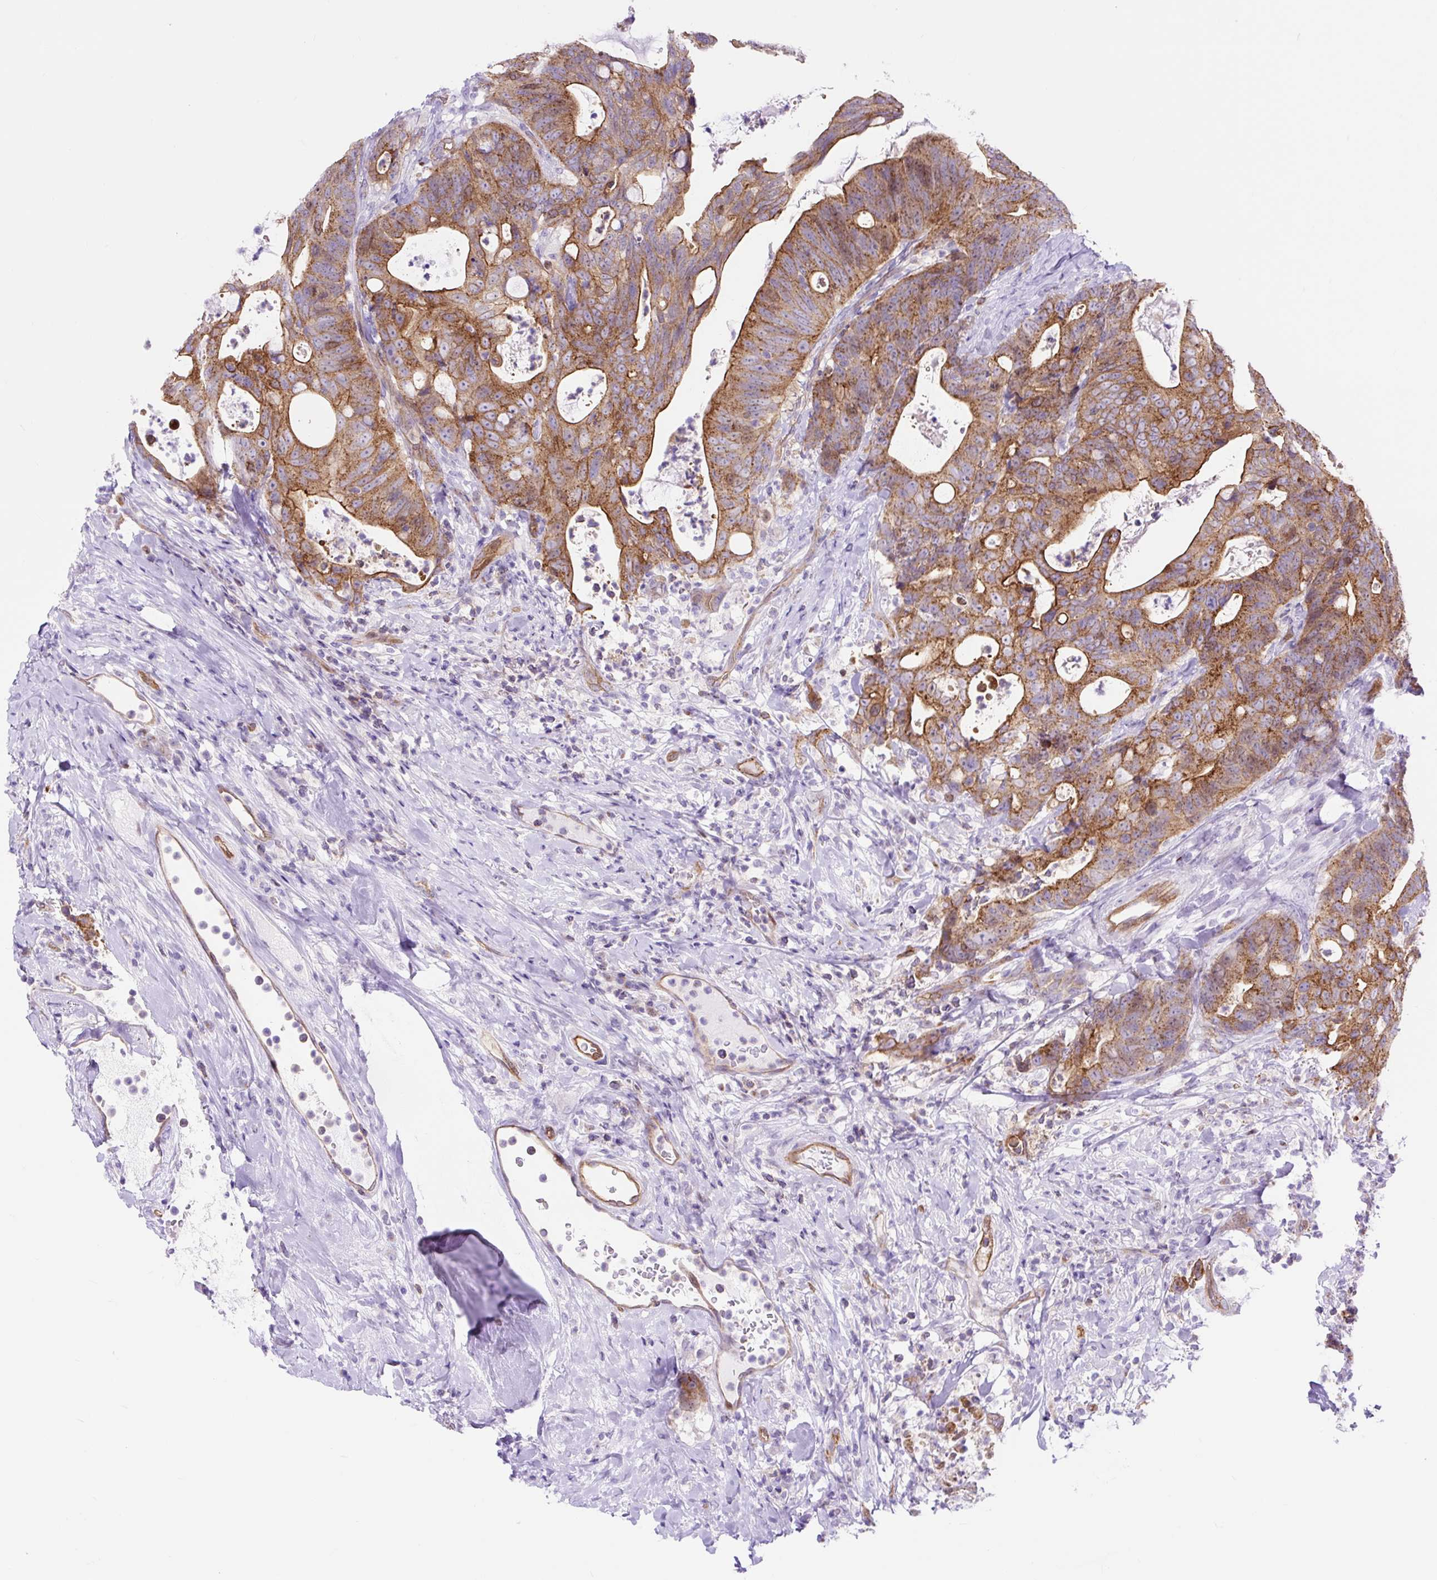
{"staining": {"intensity": "strong", "quantity": ">75%", "location": "cytoplasmic/membranous"}, "tissue": "colorectal cancer", "cell_type": "Tumor cells", "image_type": "cancer", "snomed": [{"axis": "morphology", "description": "Adenocarcinoma, NOS"}, {"axis": "topography", "description": "Colon"}], "caption": "Human colorectal cancer (adenocarcinoma) stained with a protein marker demonstrates strong staining in tumor cells.", "gene": "HIP1R", "patient": {"sex": "female", "age": 82}}